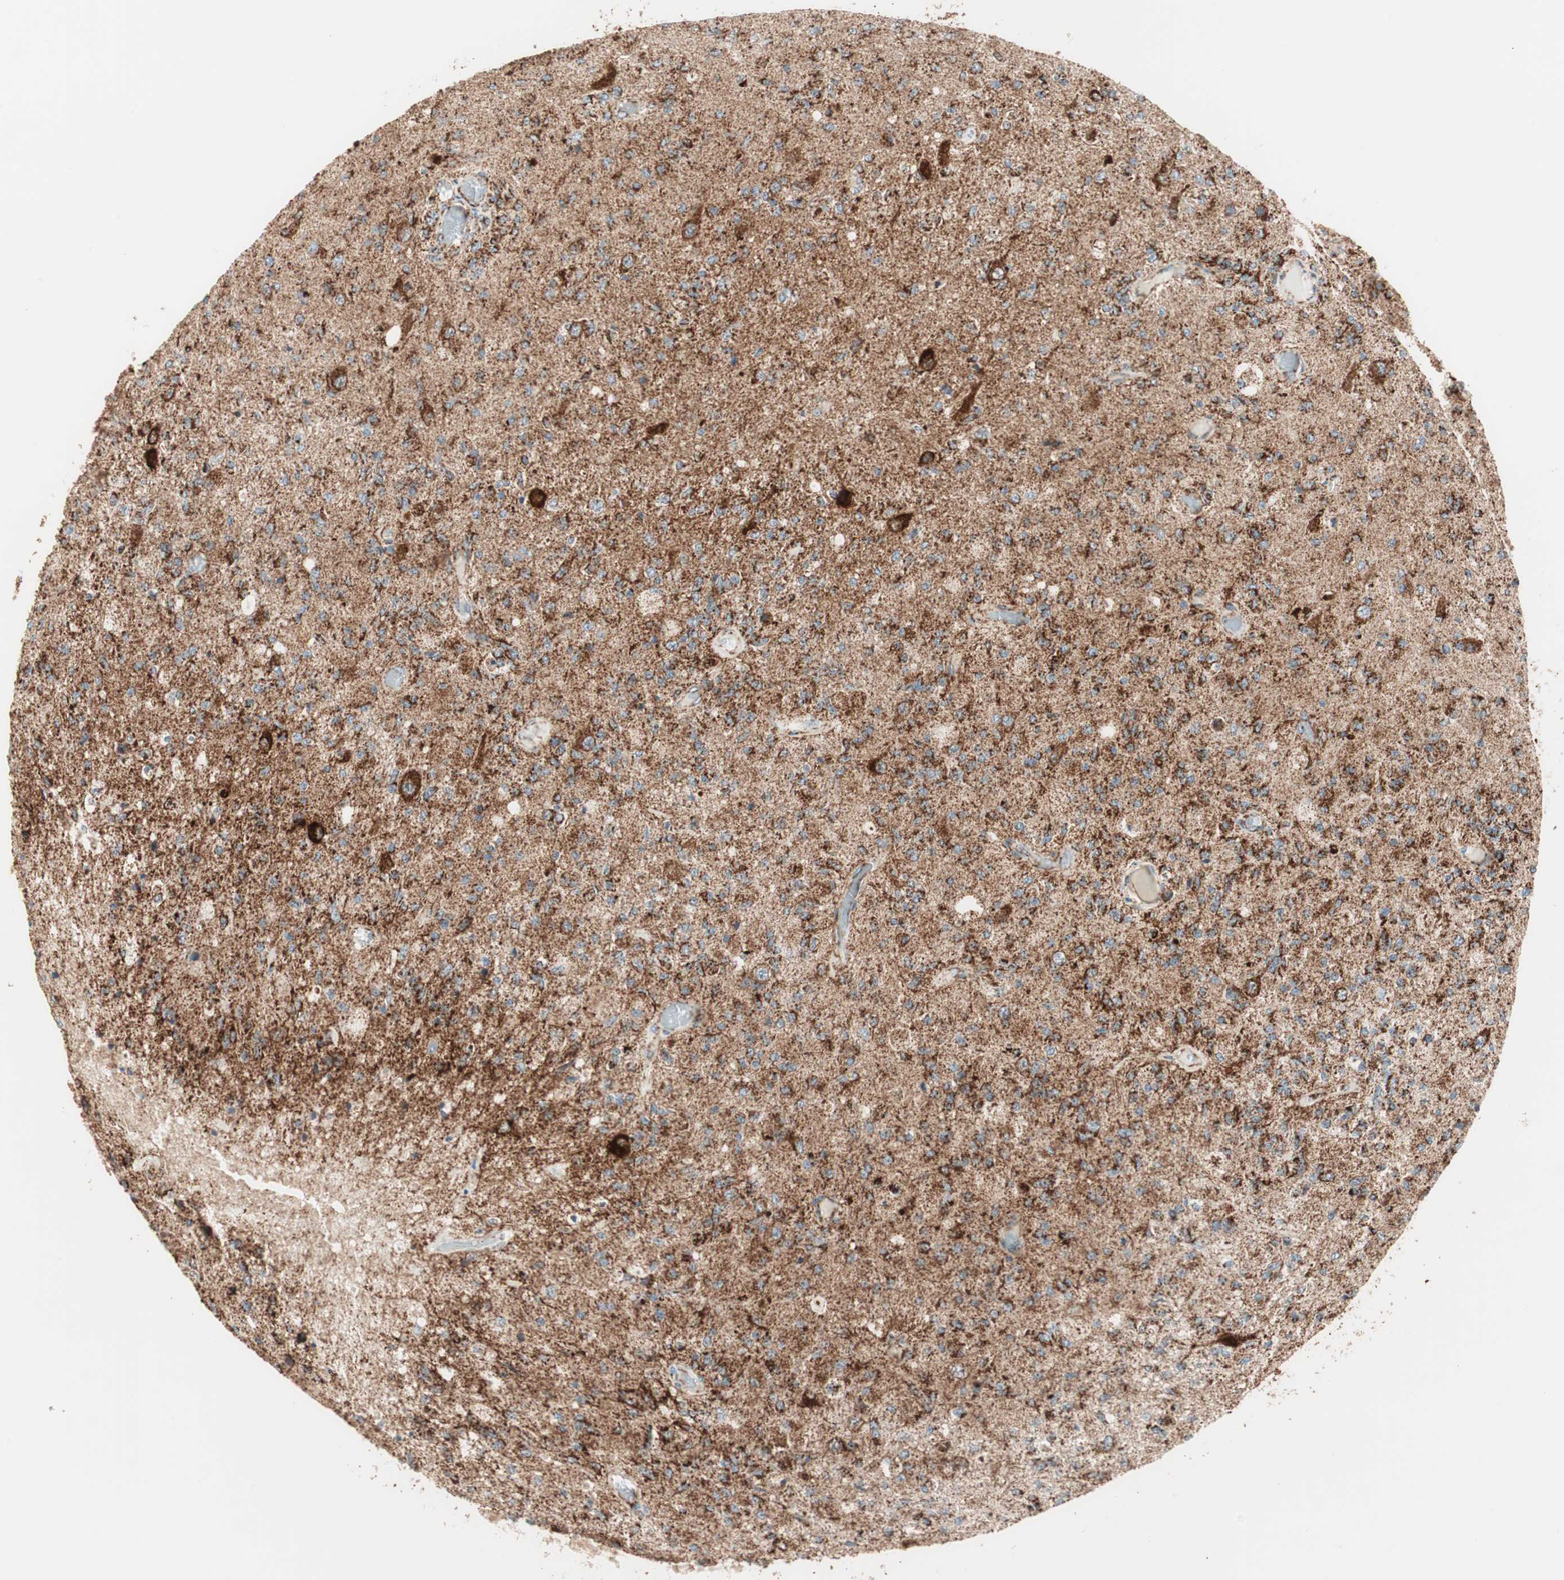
{"staining": {"intensity": "strong", "quantity": ">75%", "location": "cytoplasmic/membranous"}, "tissue": "glioma", "cell_type": "Tumor cells", "image_type": "cancer", "snomed": [{"axis": "morphology", "description": "Normal tissue, NOS"}, {"axis": "morphology", "description": "Glioma, malignant, High grade"}, {"axis": "topography", "description": "Cerebral cortex"}], "caption": "Human glioma stained with a brown dye displays strong cytoplasmic/membranous positive staining in about >75% of tumor cells.", "gene": "TOMM20", "patient": {"sex": "male", "age": 77}}